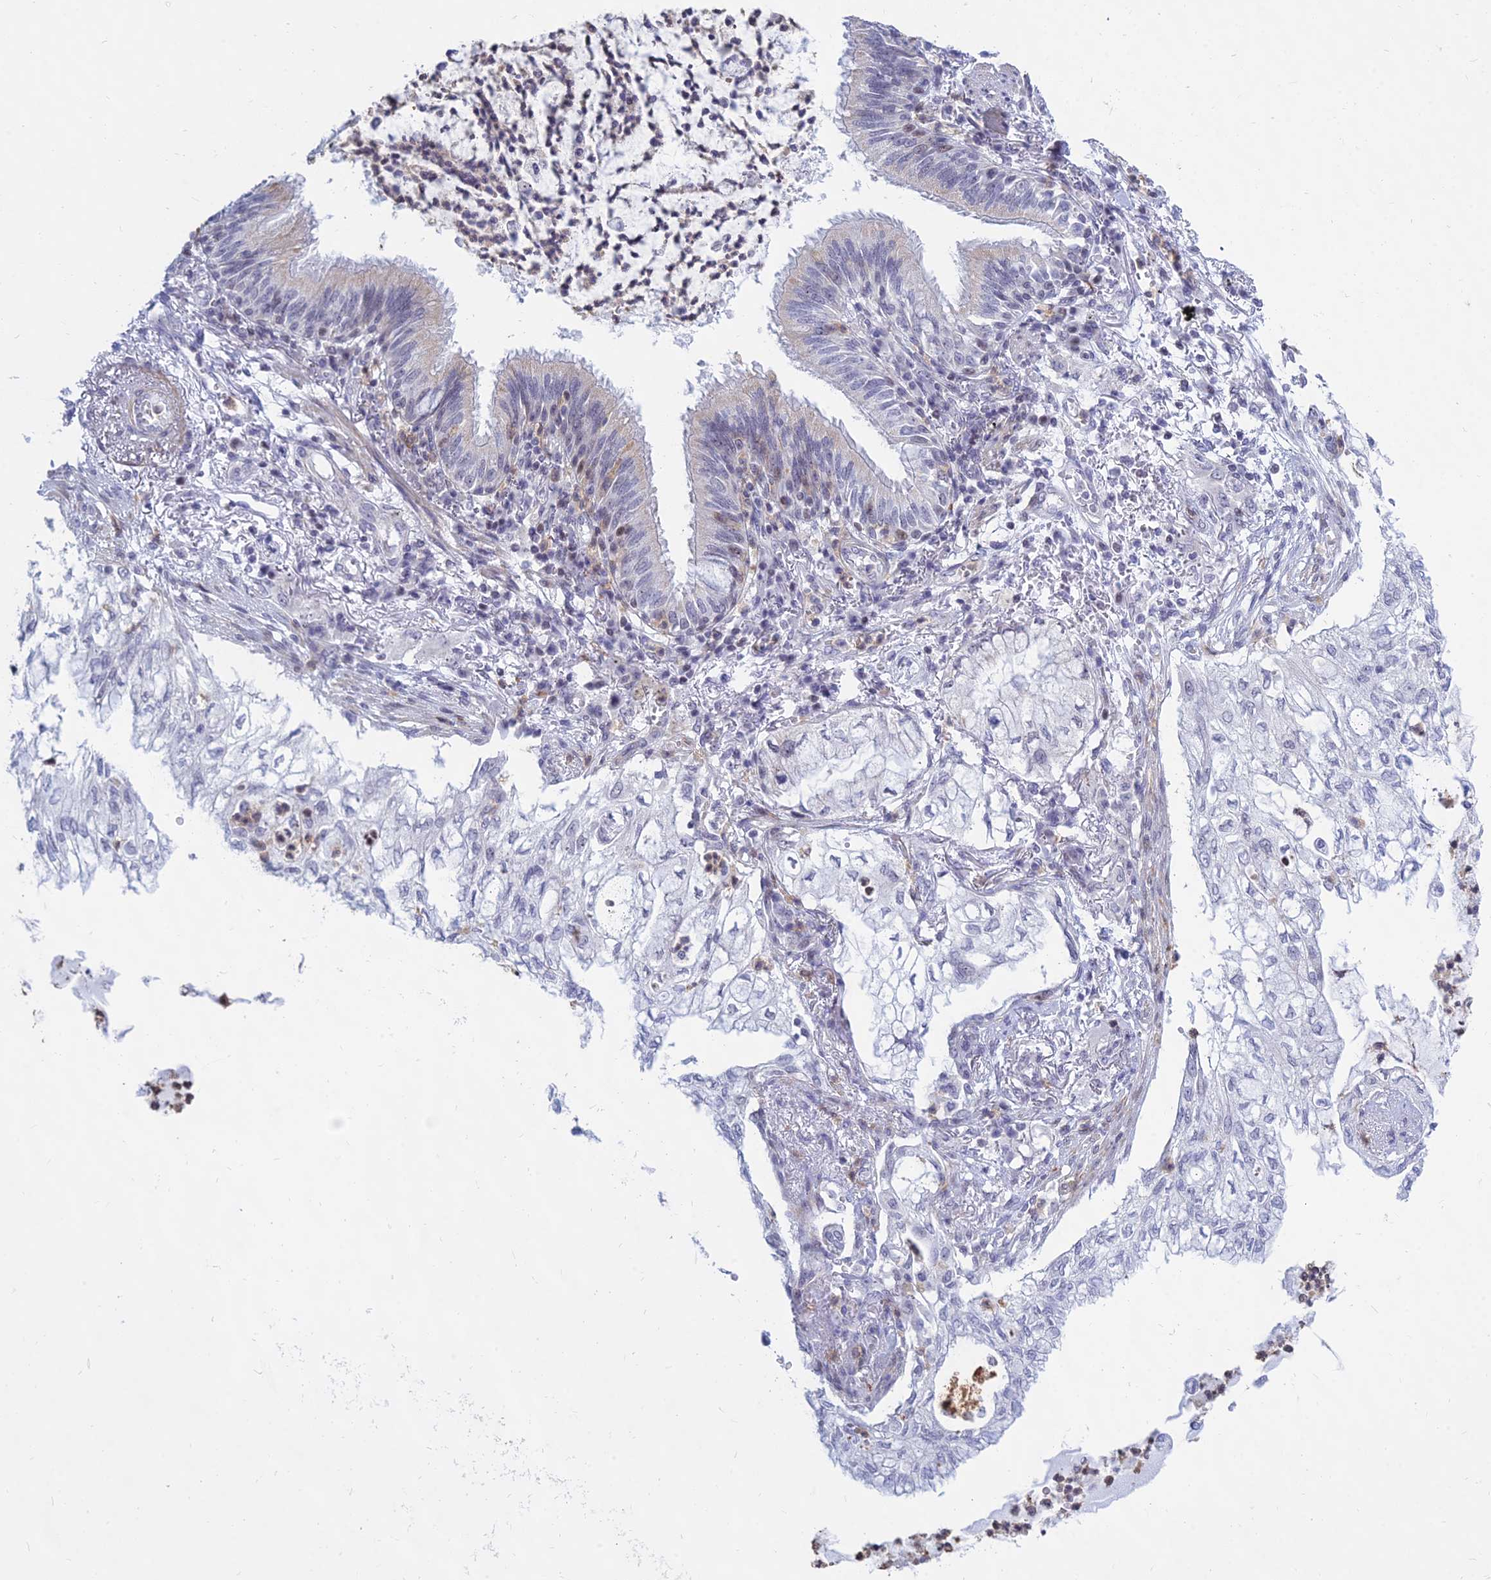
{"staining": {"intensity": "negative", "quantity": "none", "location": "none"}, "tissue": "lung cancer", "cell_type": "Tumor cells", "image_type": "cancer", "snomed": [{"axis": "morphology", "description": "Adenocarcinoma, NOS"}, {"axis": "topography", "description": "Lung"}], "caption": "Immunohistochemistry photomicrograph of human lung cancer (adenocarcinoma) stained for a protein (brown), which demonstrates no staining in tumor cells.", "gene": "KRR1", "patient": {"sex": "female", "age": 70}}